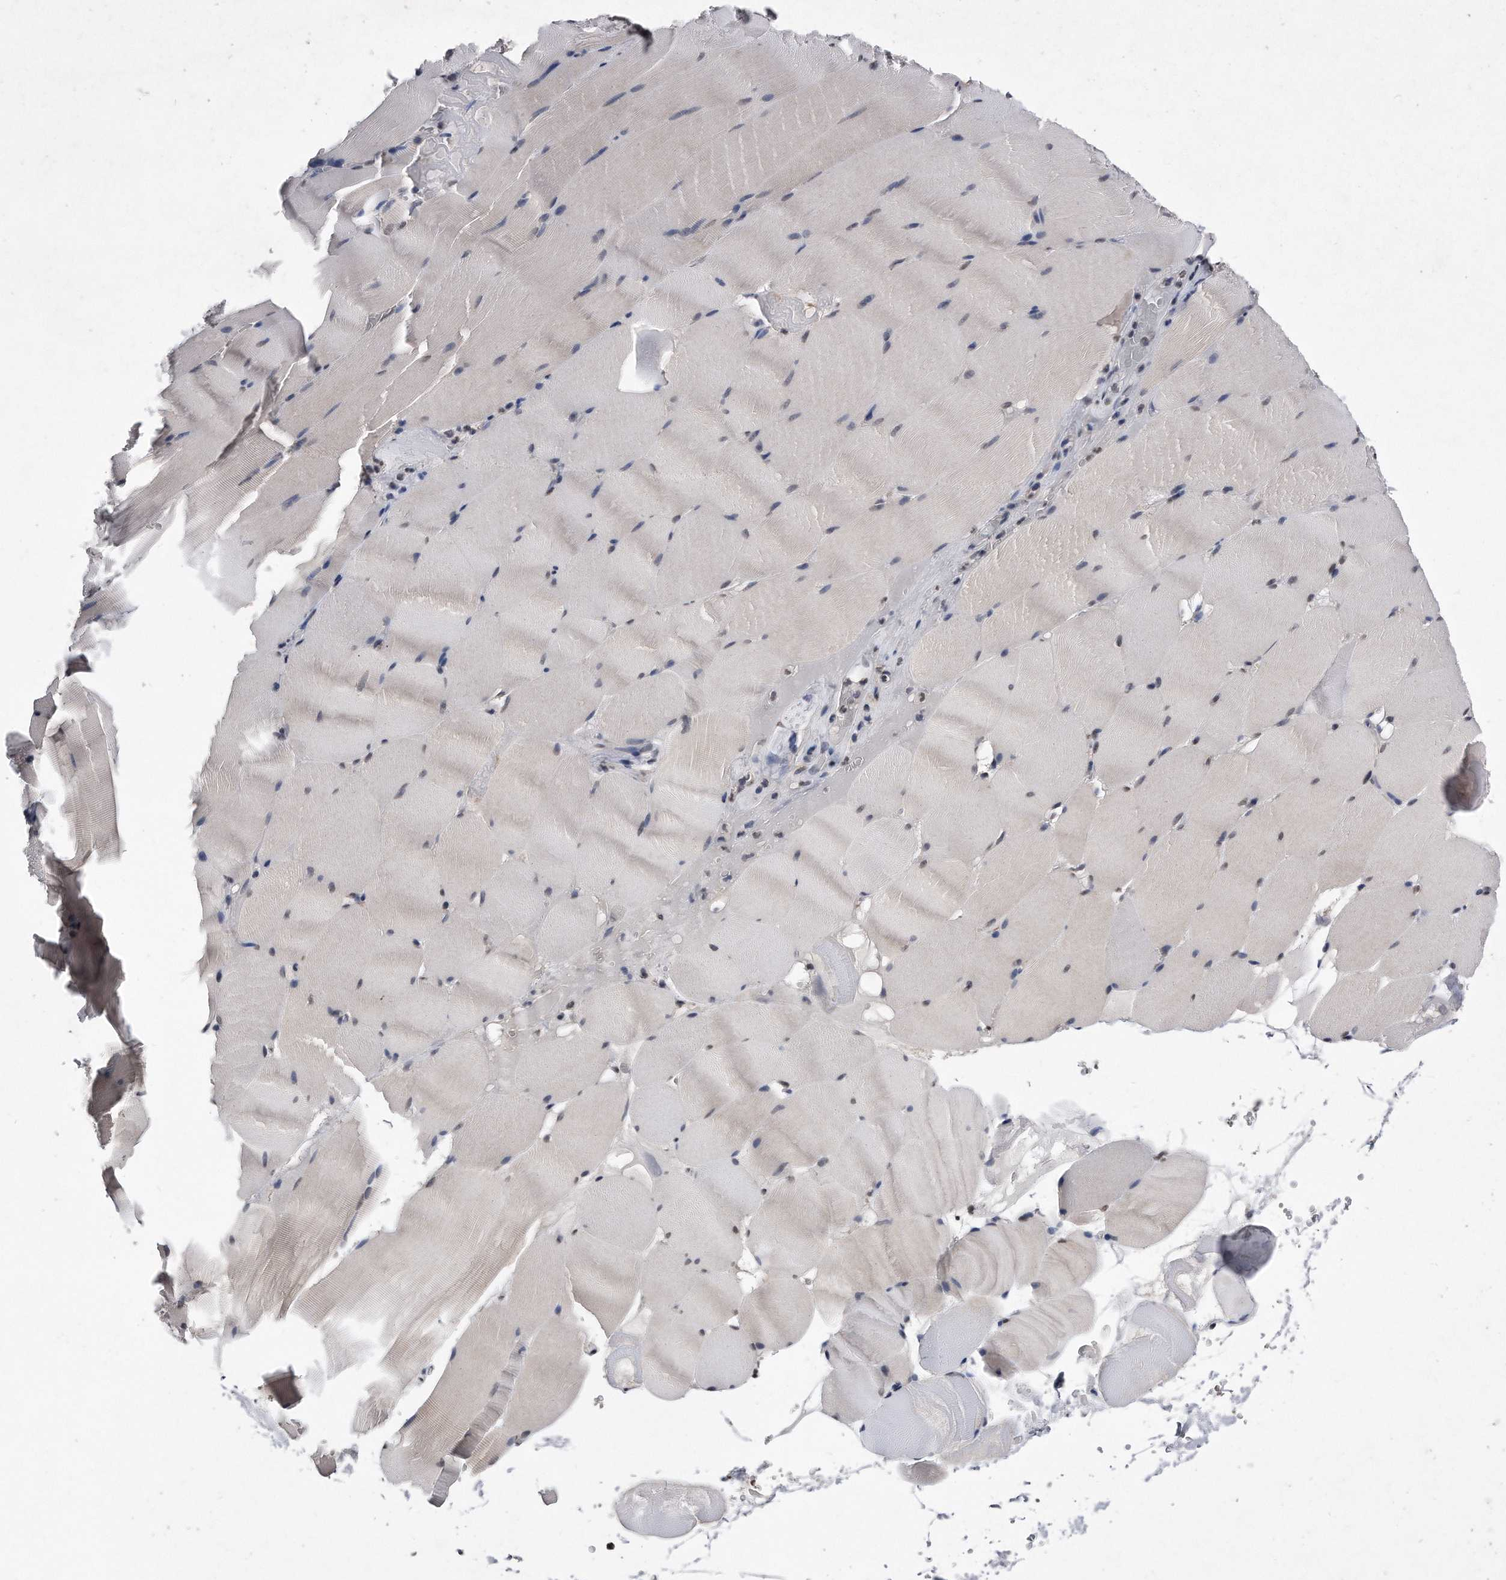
{"staining": {"intensity": "weak", "quantity": "<25%", "location": "cytoplasmic/membranous"}, "tissue": "skeletal muscle", "cell_type": "Myocytes", "image_type": "normal", "snomed": [{"axis": "morphology", "description": "Normal tissue, NOS"}, {"axis": "topography", "description": "Skeletal muscle"}], "caption": "High power microscopy photomicrograph of an immunohistochemistry (IHC) photomicrograph of normal skeletal muscle, revealing no significant expression in myocytes. (Brightfield microscopy of DAB immunohistochemistry at high magnification).", "gene": "DAB1", "patient": {"sex": "male", "age": 62}}